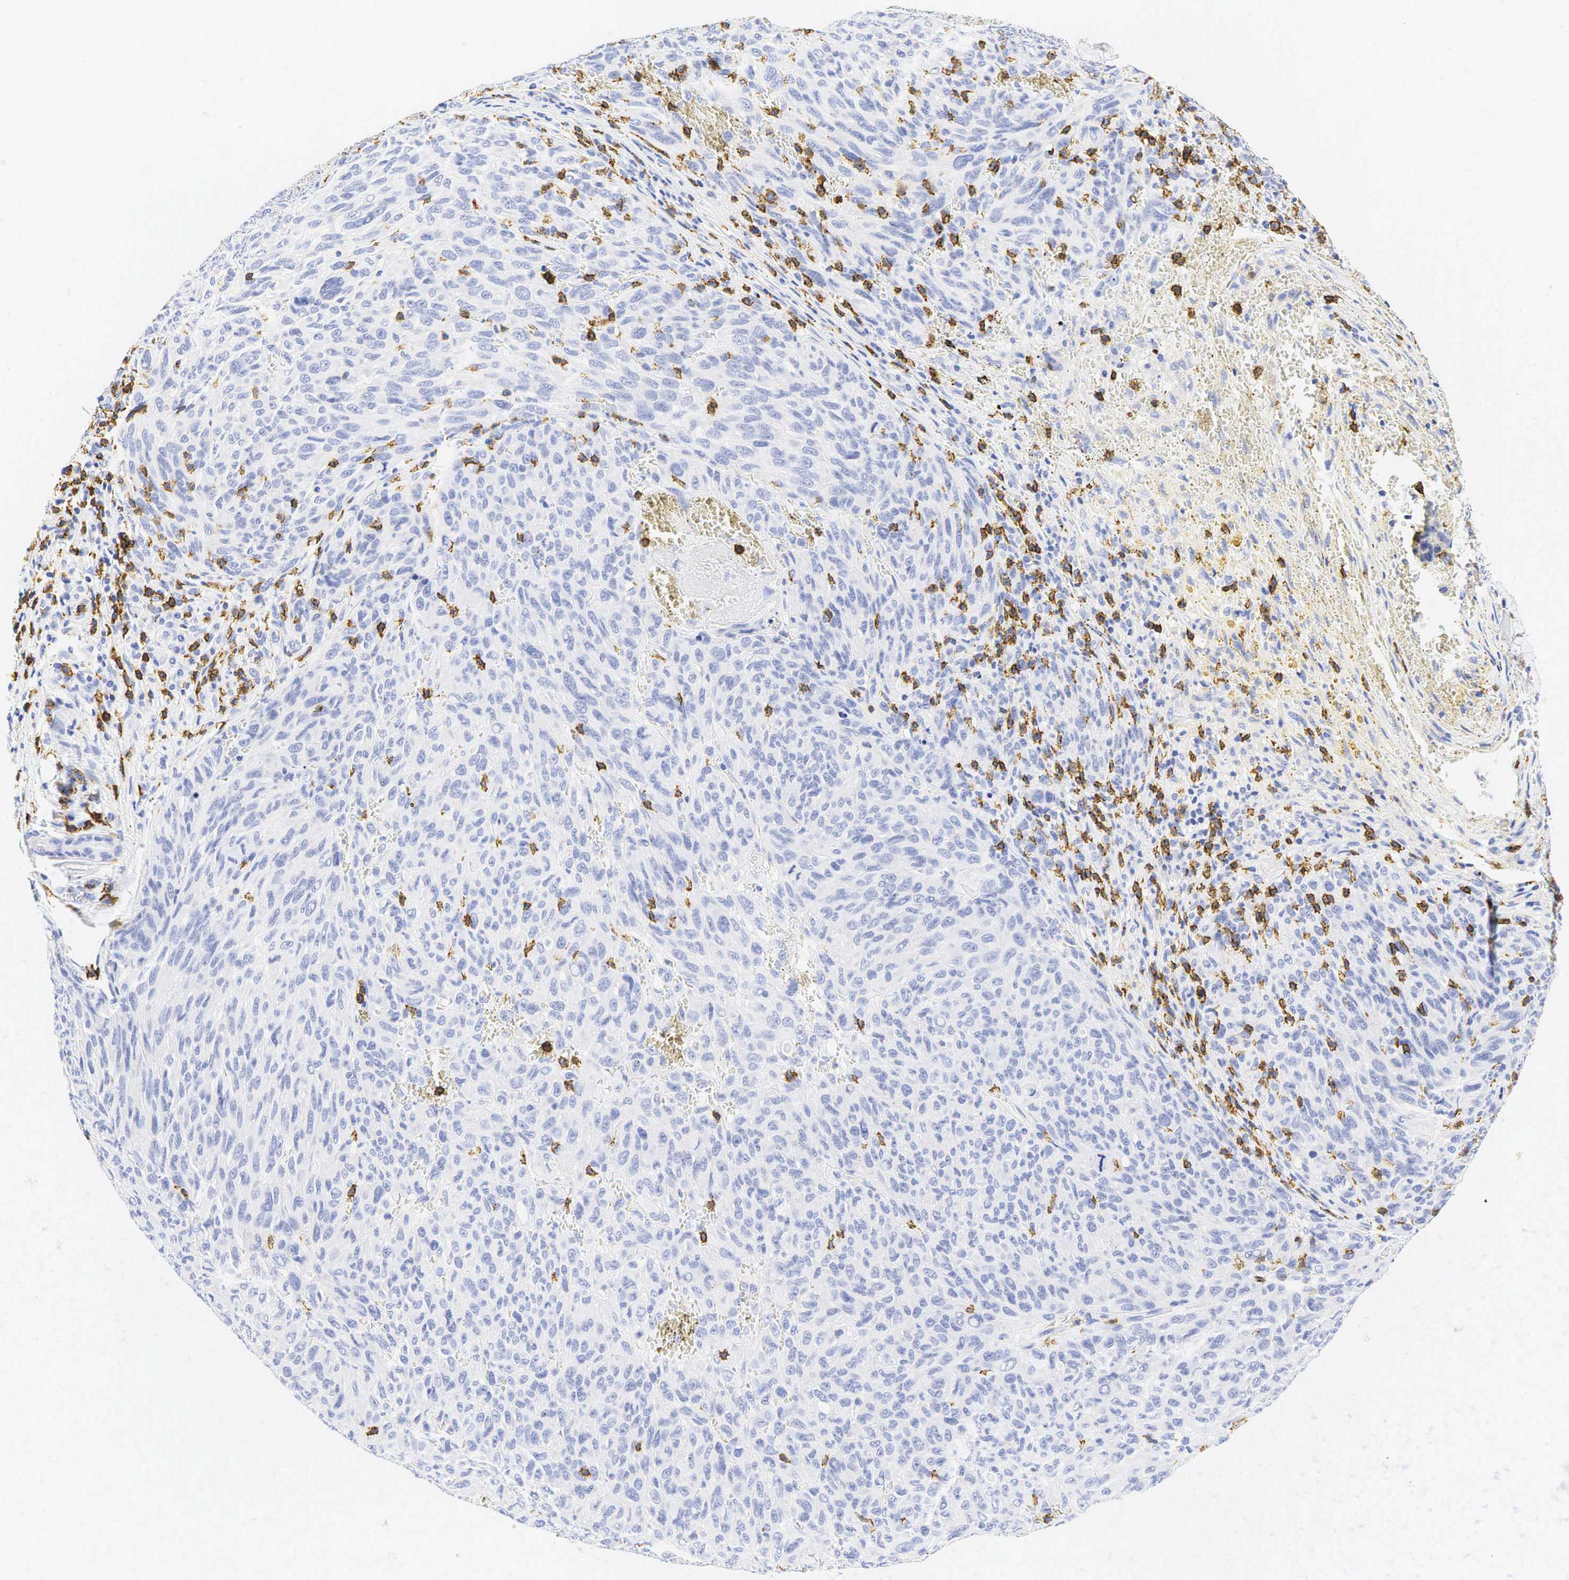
{"staining": {"intensity": "negative", "quantity": "none", "location": "none"}, "tissue": "melanoma", "cell_type": "Tumor cells", "image_type": "cancer", "snomed": [{"axis": "morphology", "description": "Malignant melanoma, NOS"}, {"axis": "topography", "description": "Skin"}], "caption": "Image shows no significant protein positivity in tumor cells of malignant melanoma.", "gene": "CD8A", "patient": {"sex": "male", "age": 76}}